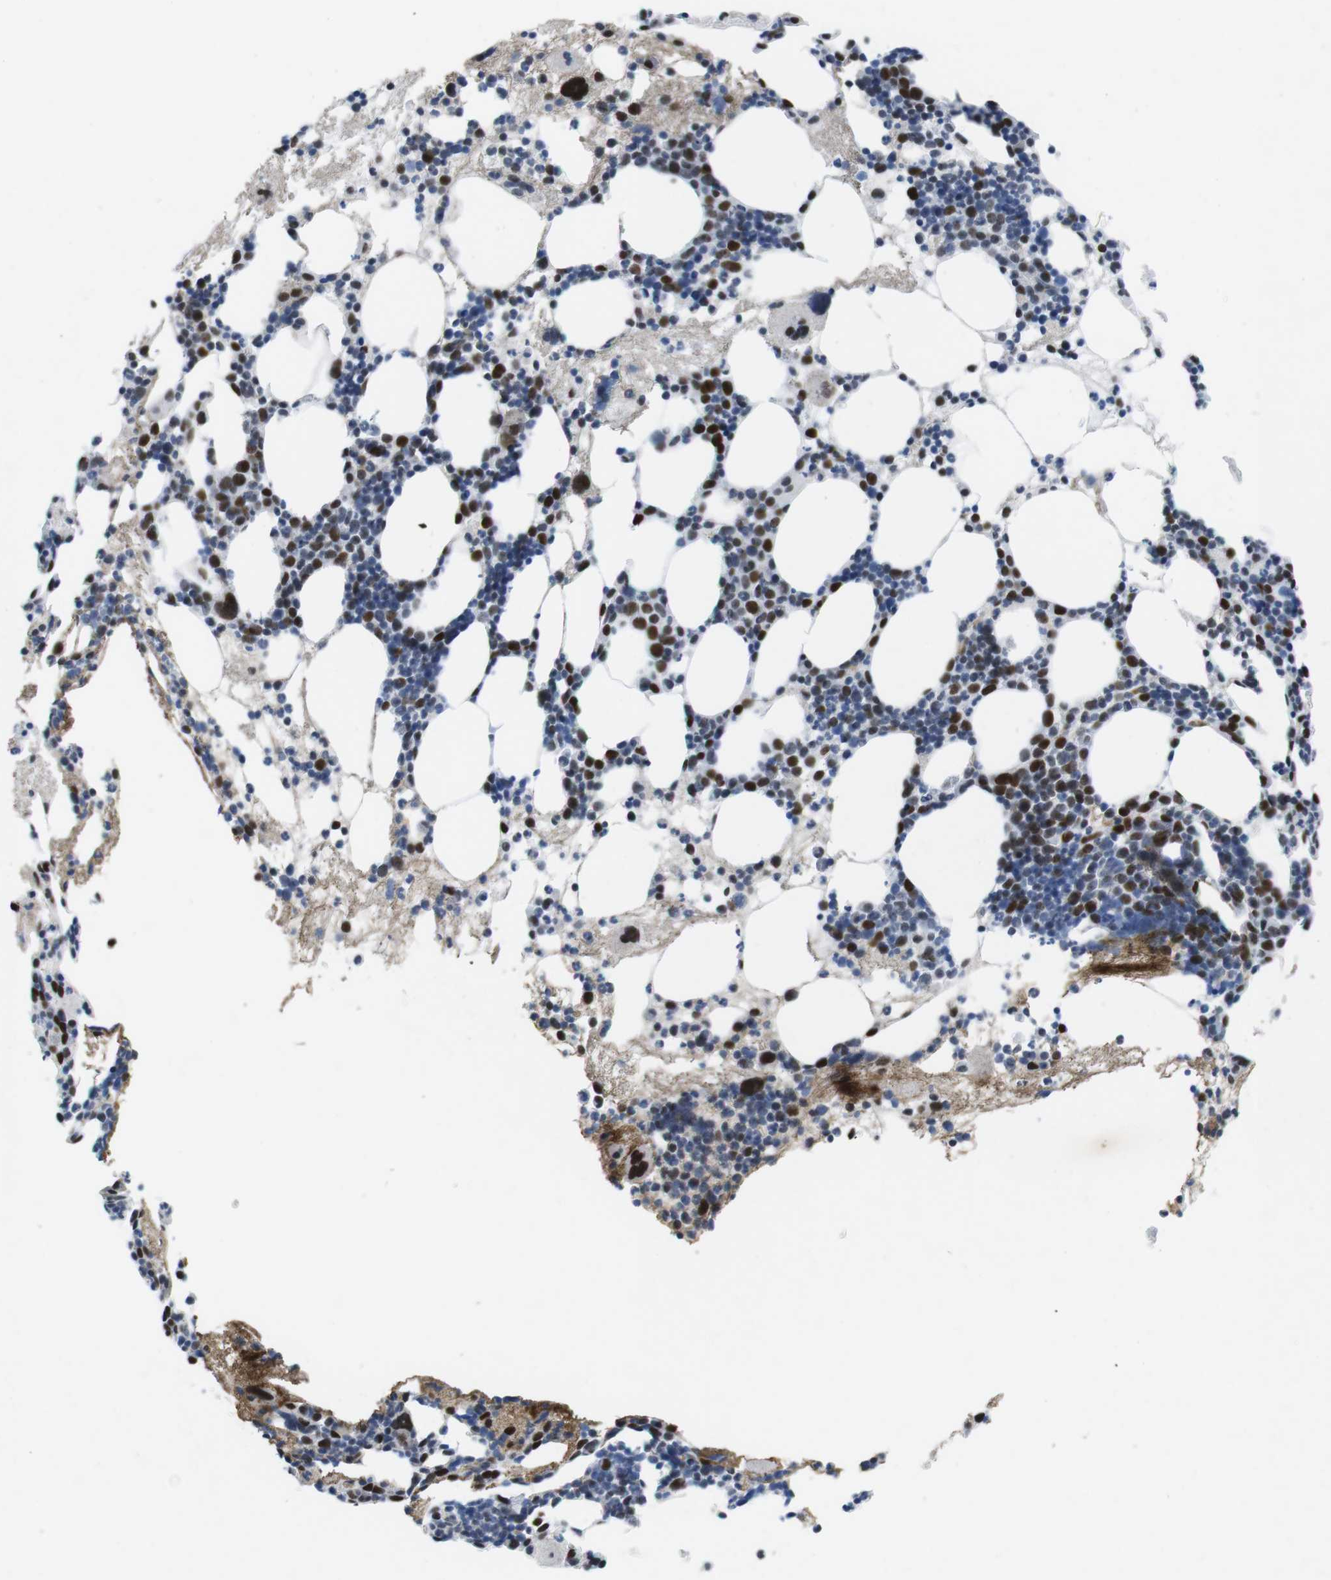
{"staining": {"intensity": "strong", "quantity": "25%-75%", "location": "nuclear"}, "tissue": "bone marrow", "cell_type": "Hematopoietic cells", "image_type": "normal", "snomed": [{"axis": "morphology", "description": "Normal tissue, NOS"}, {"axis": "morphology", "description": "Inflammation, NOS"}, {"axis": "topography", "description": "Bone marrow"}], "caption": "Strong nuclear expression is seen in approximately 25%-75% of hematopoietic cells in benign bone marrow. (Brightfield microscopy of DAB IHC at high magnification).", "gene": "MLH1", "patient": {"sex": "female", "age": 76}}